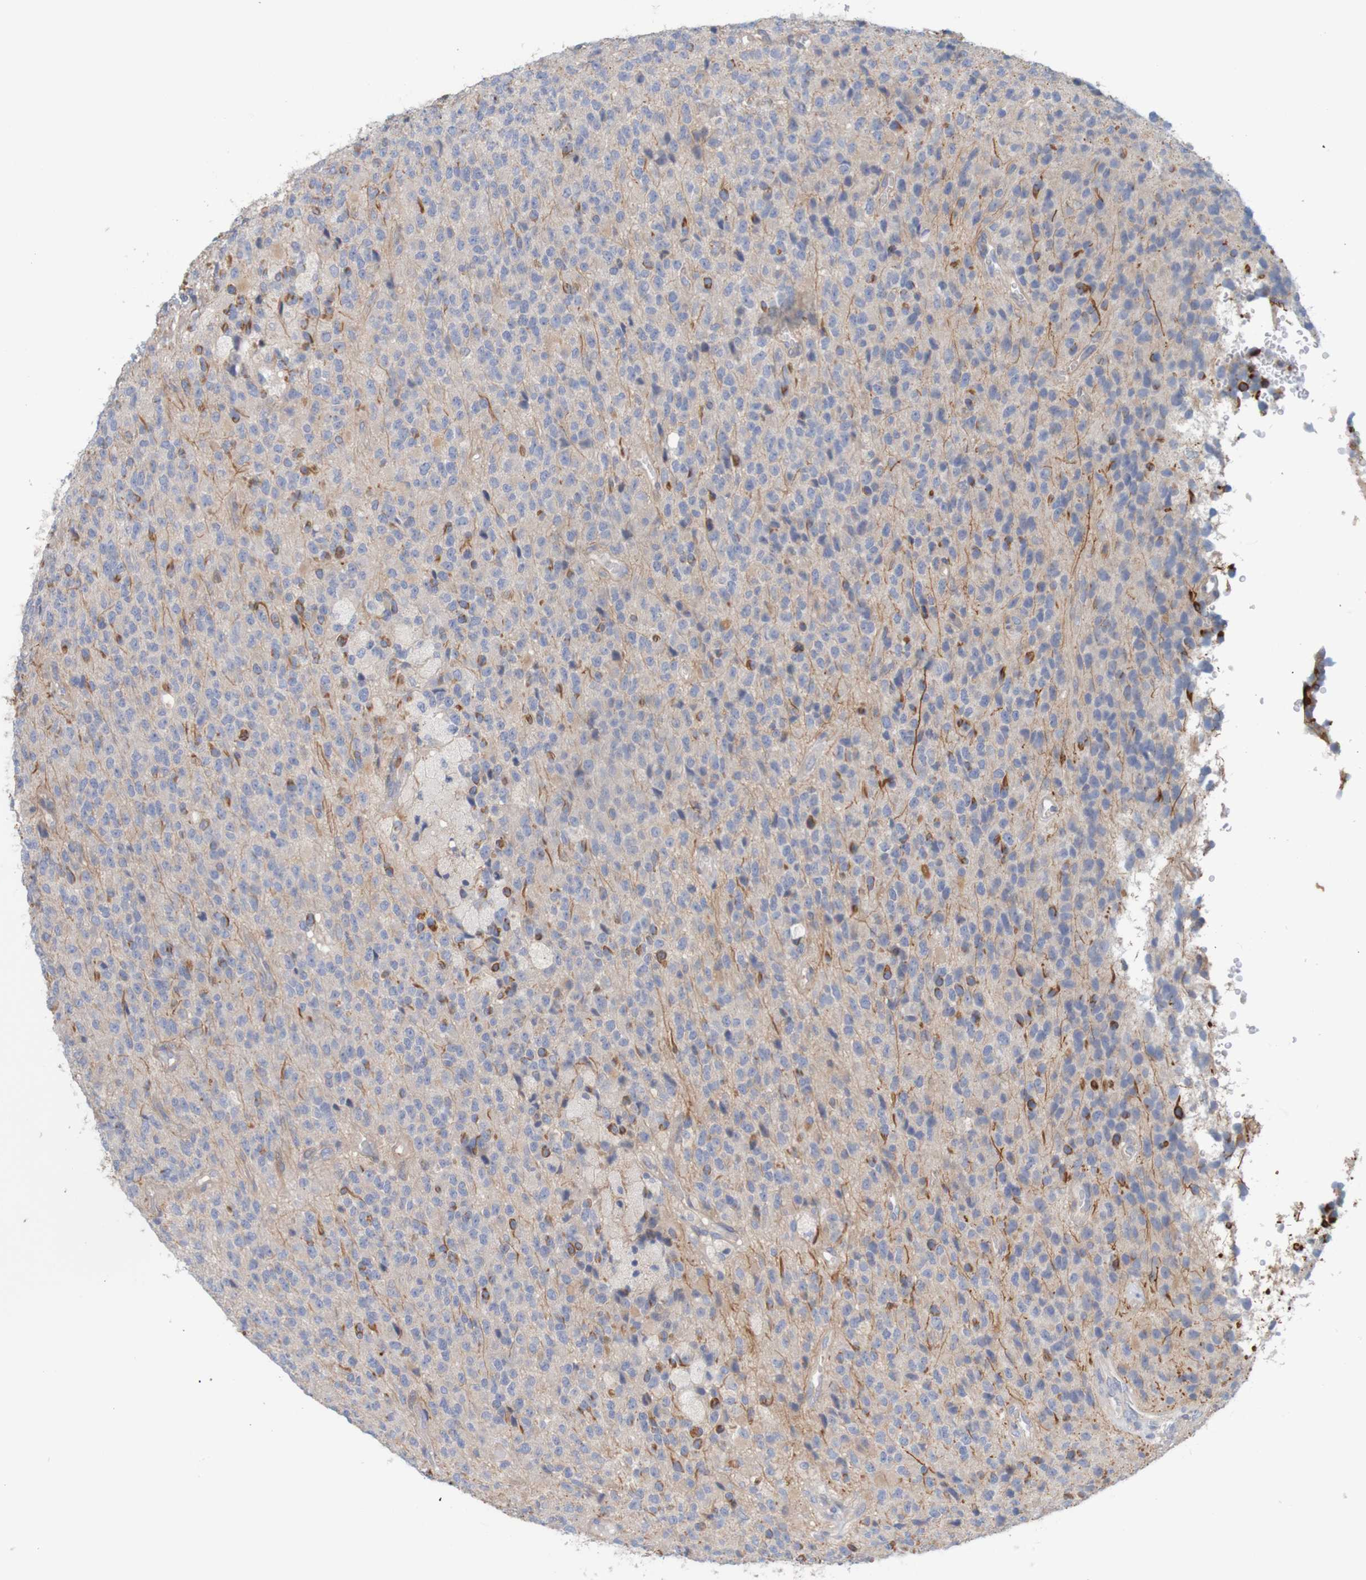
{"staining": {"intensity": "weak", "quantity": "<25%", "location": "cytoplasmic/membranous"}, "tissue": "glioma", "cell_type": "Tumor cells", "image_type": "cancer", "snomed": [{"axis": "morphology", "description": "Glioma, malignant, High grade"}, {"axis": "topography", "description": "pancreas cauda"}], "caption": "The image reveals no staining of tumor cells in malignant glioma (high-grade).", "gene": "KRT23", "patient": {"sex": "male", "age": 60}}